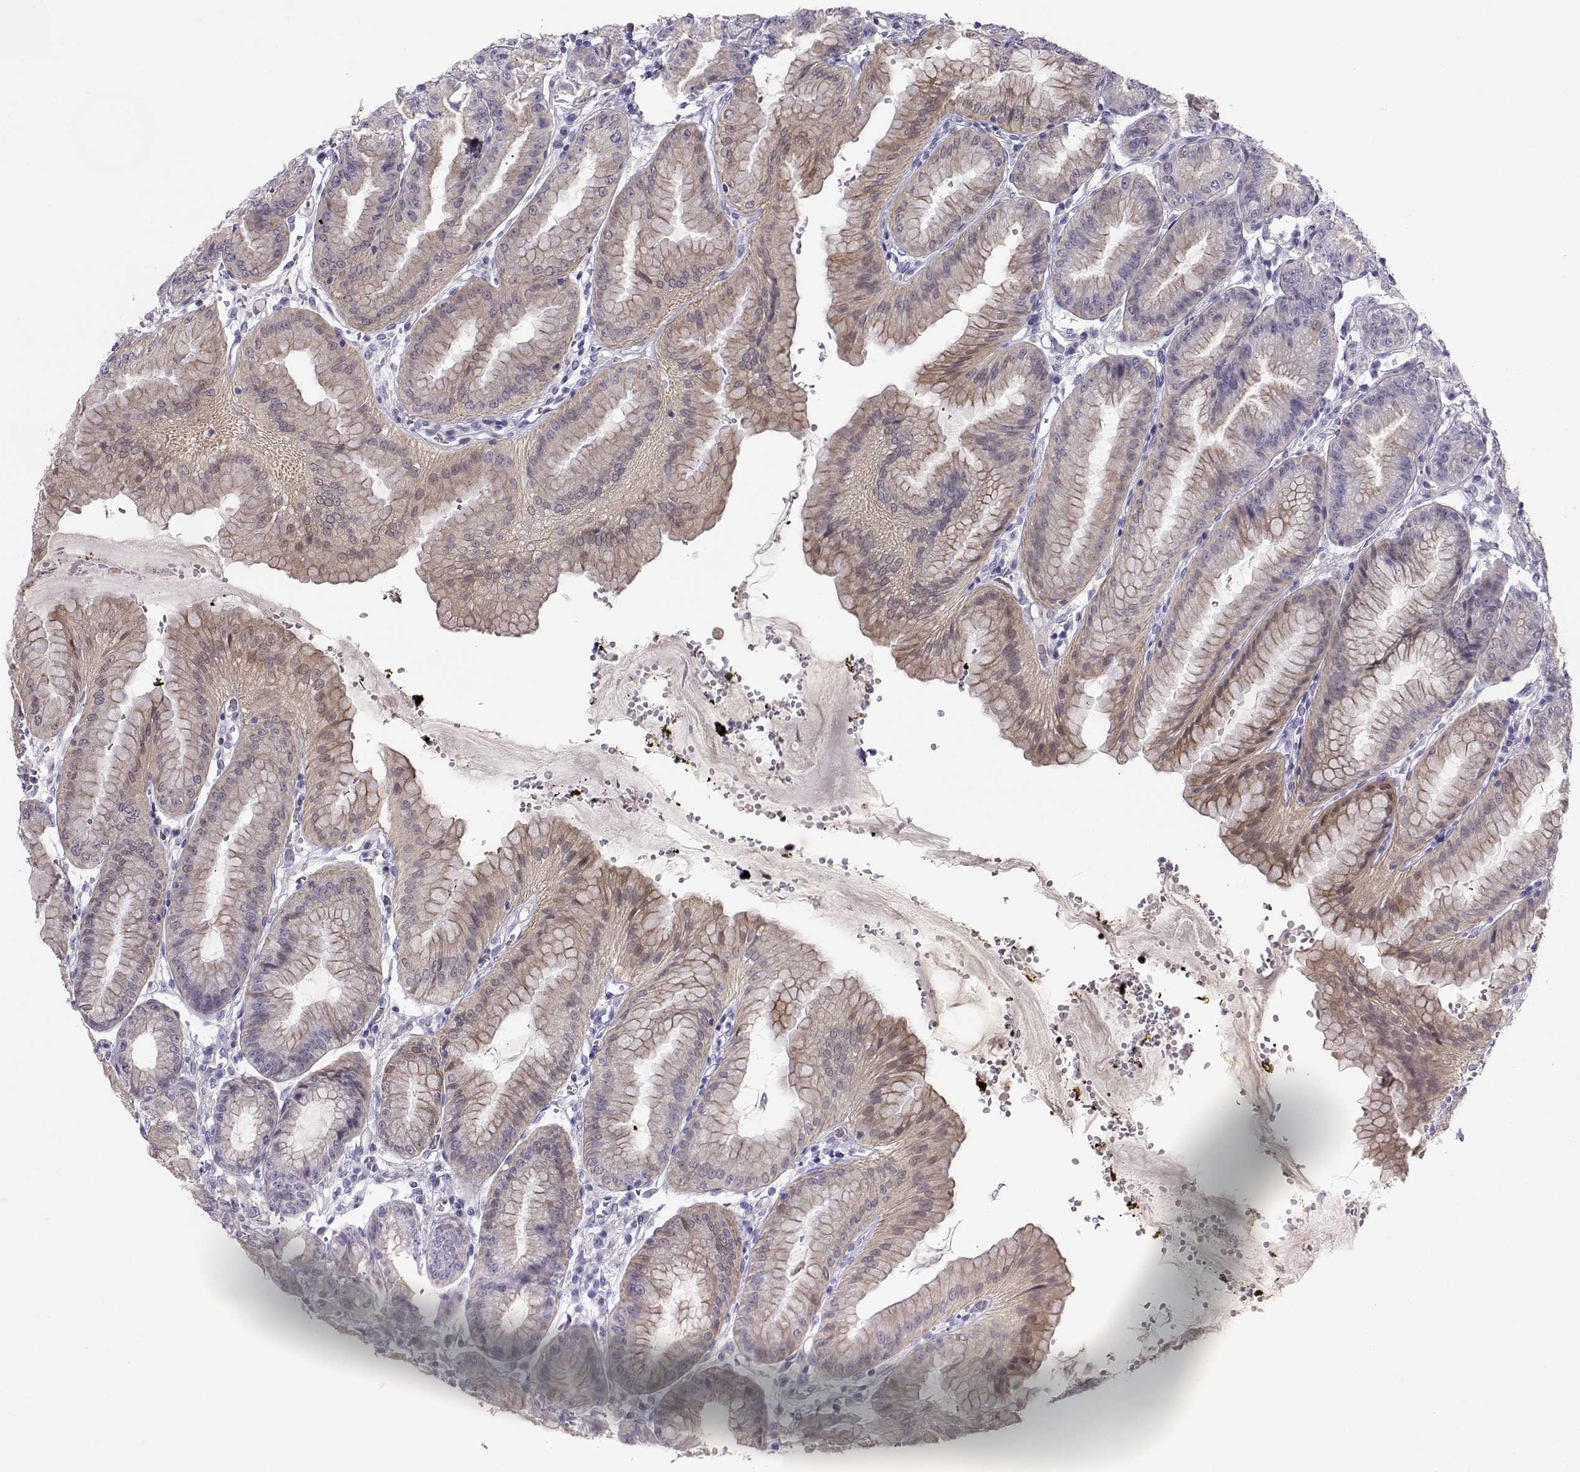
{"staining": {"intensity": "weak", "quantity": "25%-75%", "location": "cytoplasmic/membranous"}, "tissue": "stomach", "cell_type": "Glandular cells", "image_type": "normal", "snomed": [{"axis": "morphology", "description": "Normal tissue, NOS"}, {"axis": "topography", "description": "Stomach, lower"}], "caption": "Unremarkable stomach was stained to show a protein in brown. There is low levels of weak cytoplasmic/membranous staining in about 25%-75% of glandular cells. (DAB IHC with brightfield microscopy, high magnification).", "gene": "GPR26", "patient": {"sex": "male", "age": 71}}